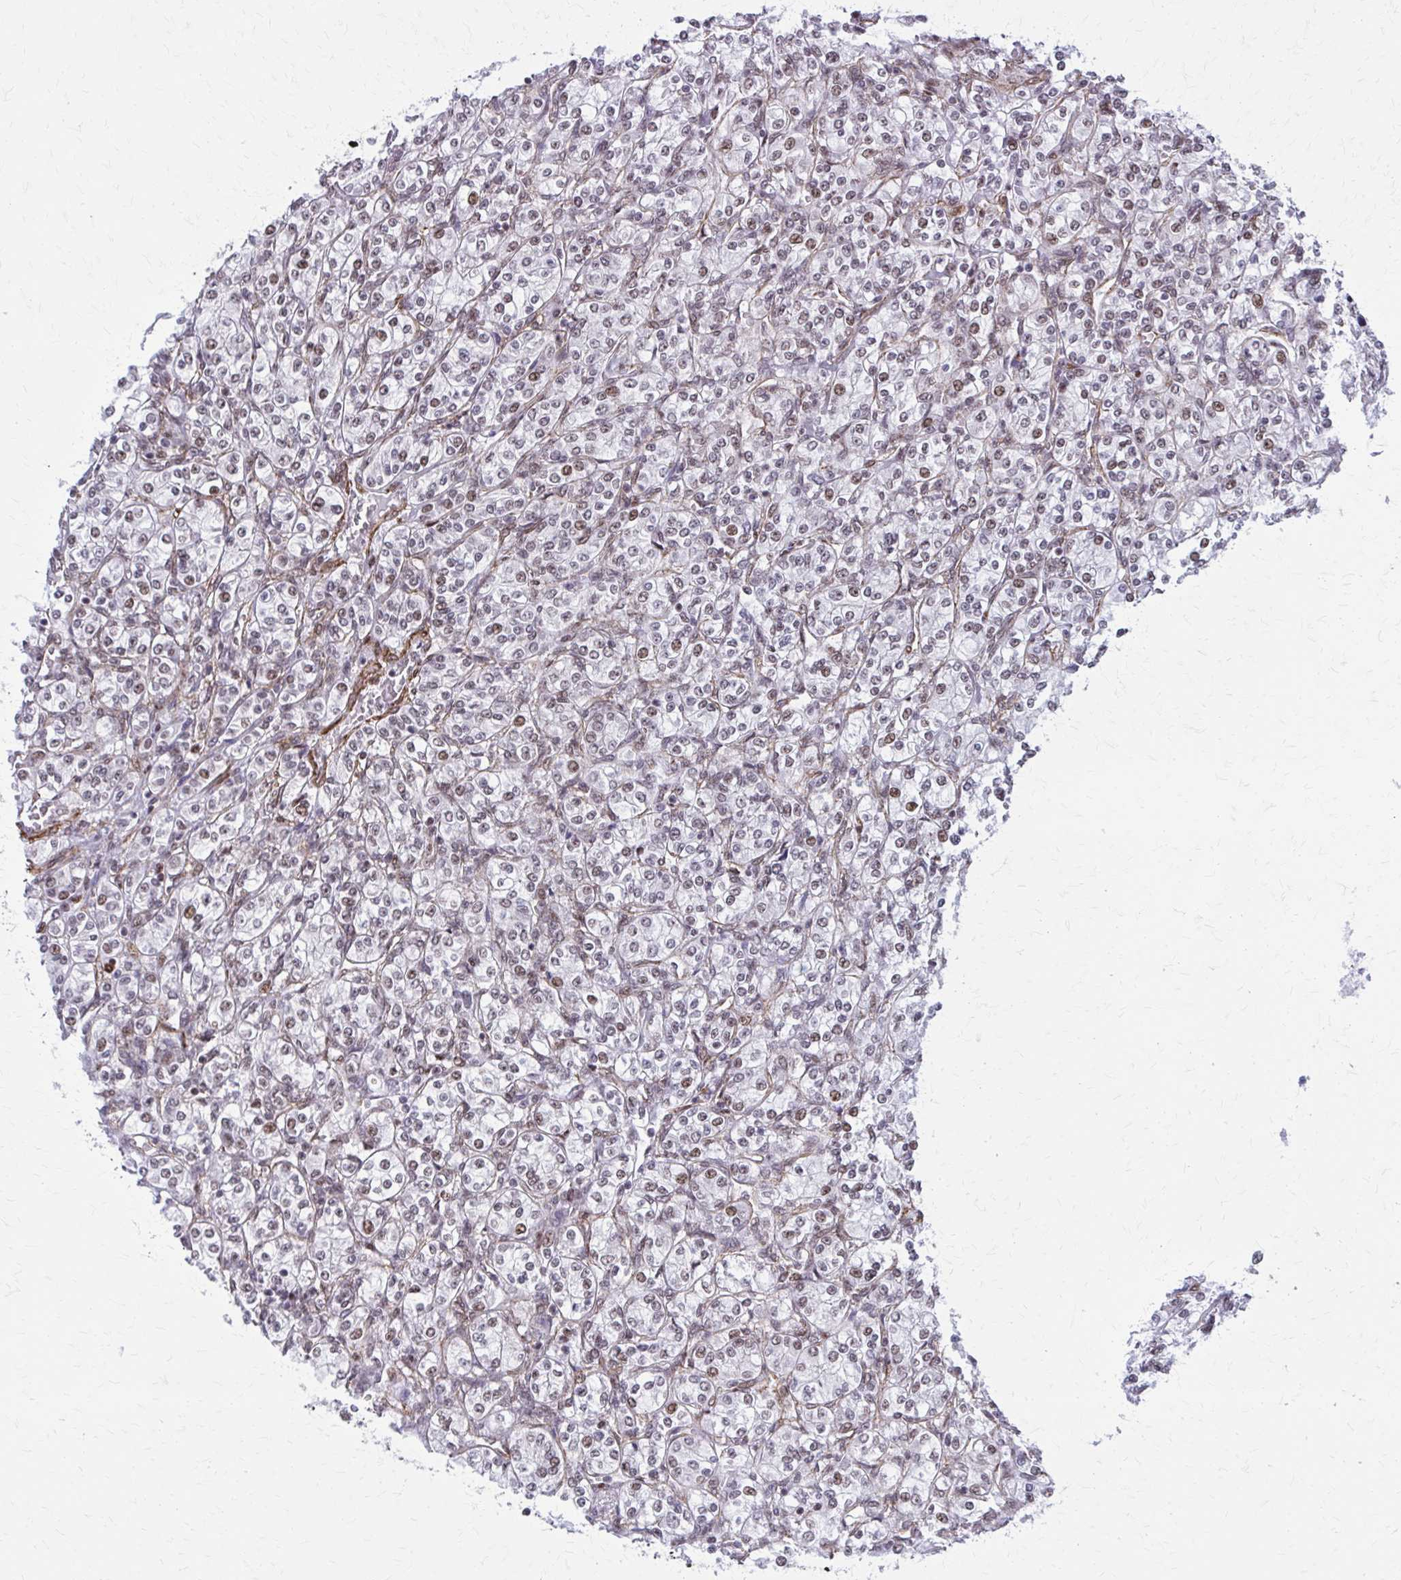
{"staining": {"intensity": "weak", "quantity": "25%-75%", "location": "nuclear"}, "tissue": "renal cancer", "cell_type": "Tumor cells", "image_type": "cancer", "snomed": [{"axis": "morphology", "description": "Adenocarcinoma, NOS"}, {"axis": "topography", "description": "Kidney"}], "caption": "Weak nuclear staining is seen in approximately 25%-75% of tumor cells in renal cancer.", "gene": "NRBF2", "patient": {"sex": "male", "age": 77}}